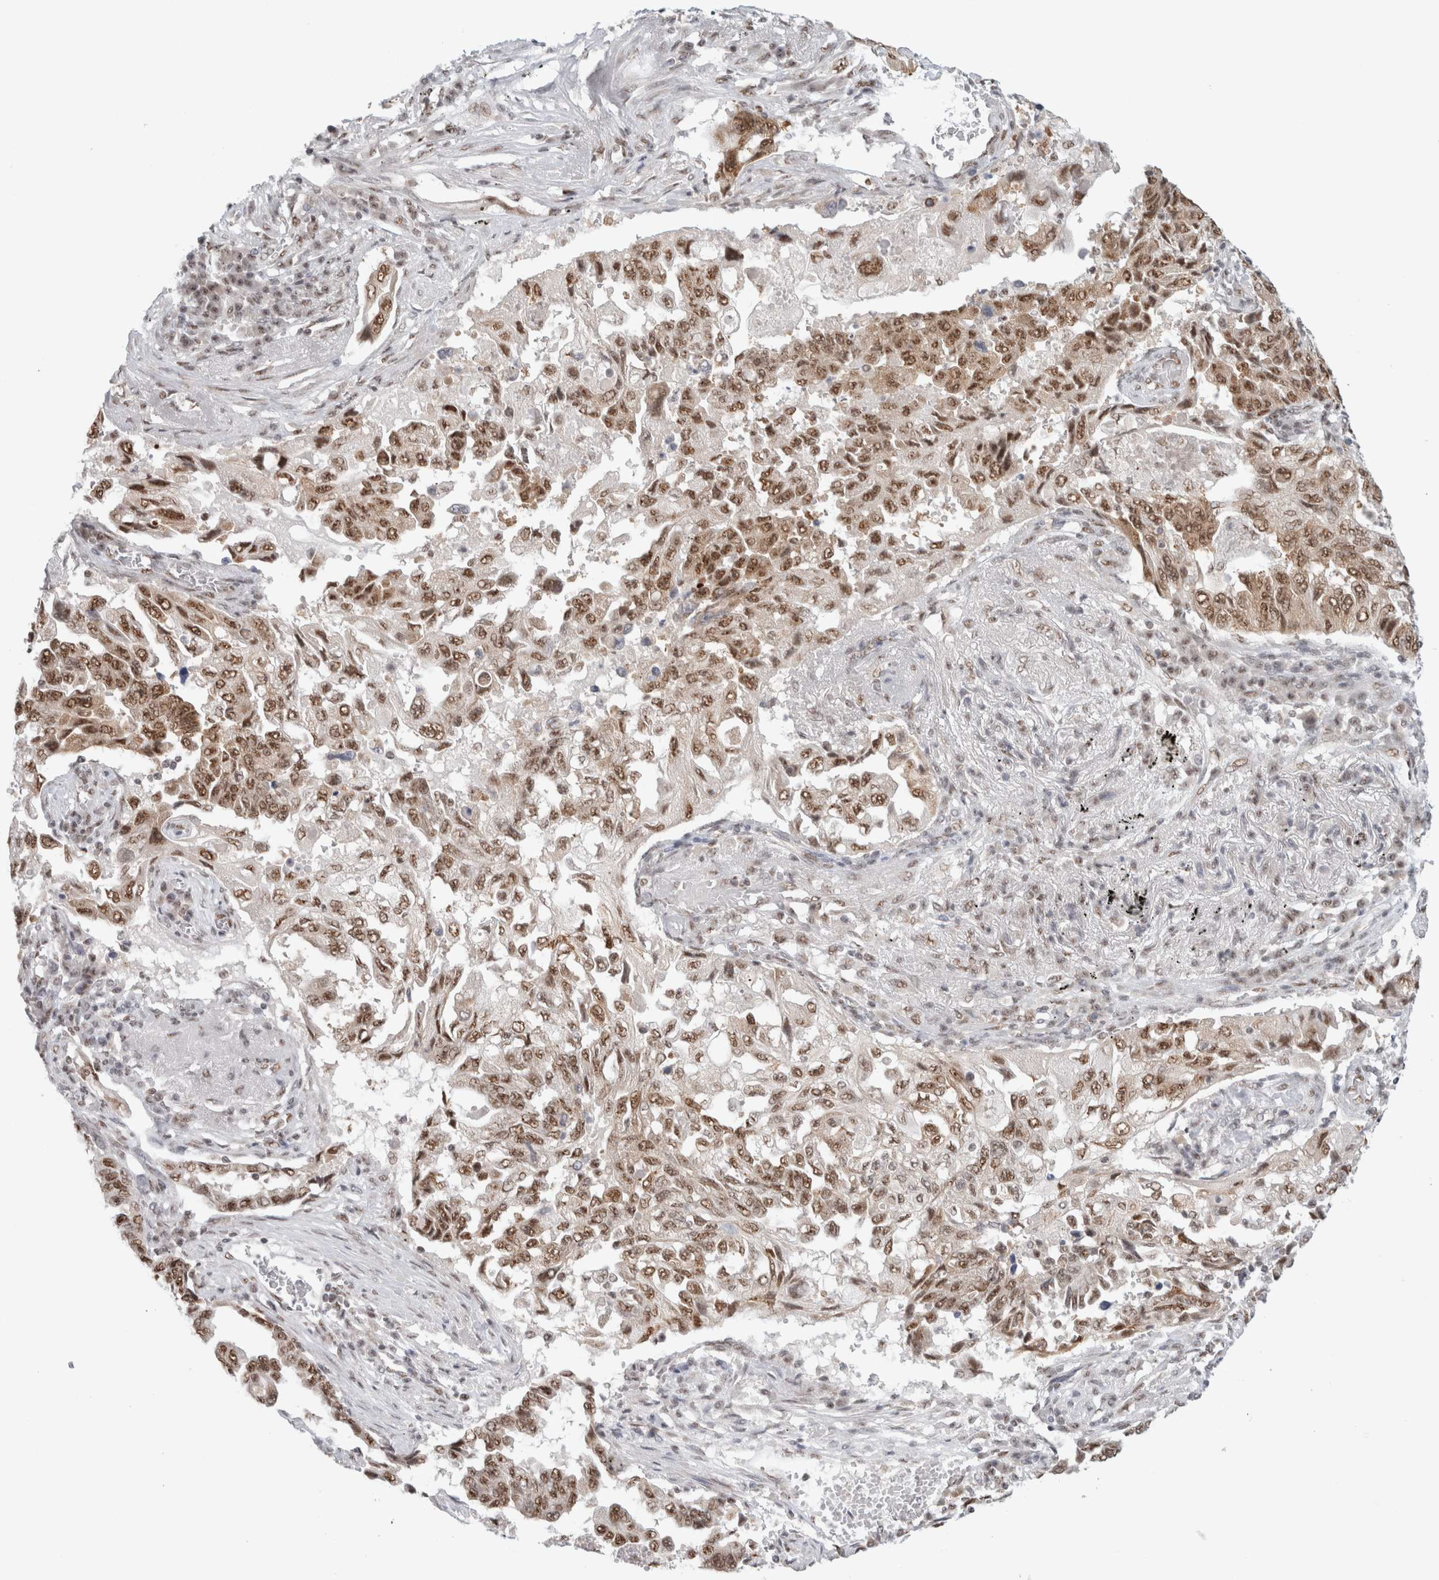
{"staining": {"intensity": "moderate", "quantity": ">75%", "location": "nuclear"}, "tissue": "lung cancer", "cell_type": "Tumor cells", "image_type": "cancer", "snomed": [{"axis": "morphology", "description": "Adenocarcinoma, NOS"}, {"axis": "topography", "description": "Lung"}], "caption": "Lung cancer stained with a brown dye exhibits moderate nuclear positive staining in about >75% of tumor cells.", "gene": "TRMT12", "patient": {"sex": "female", "age": 51}}